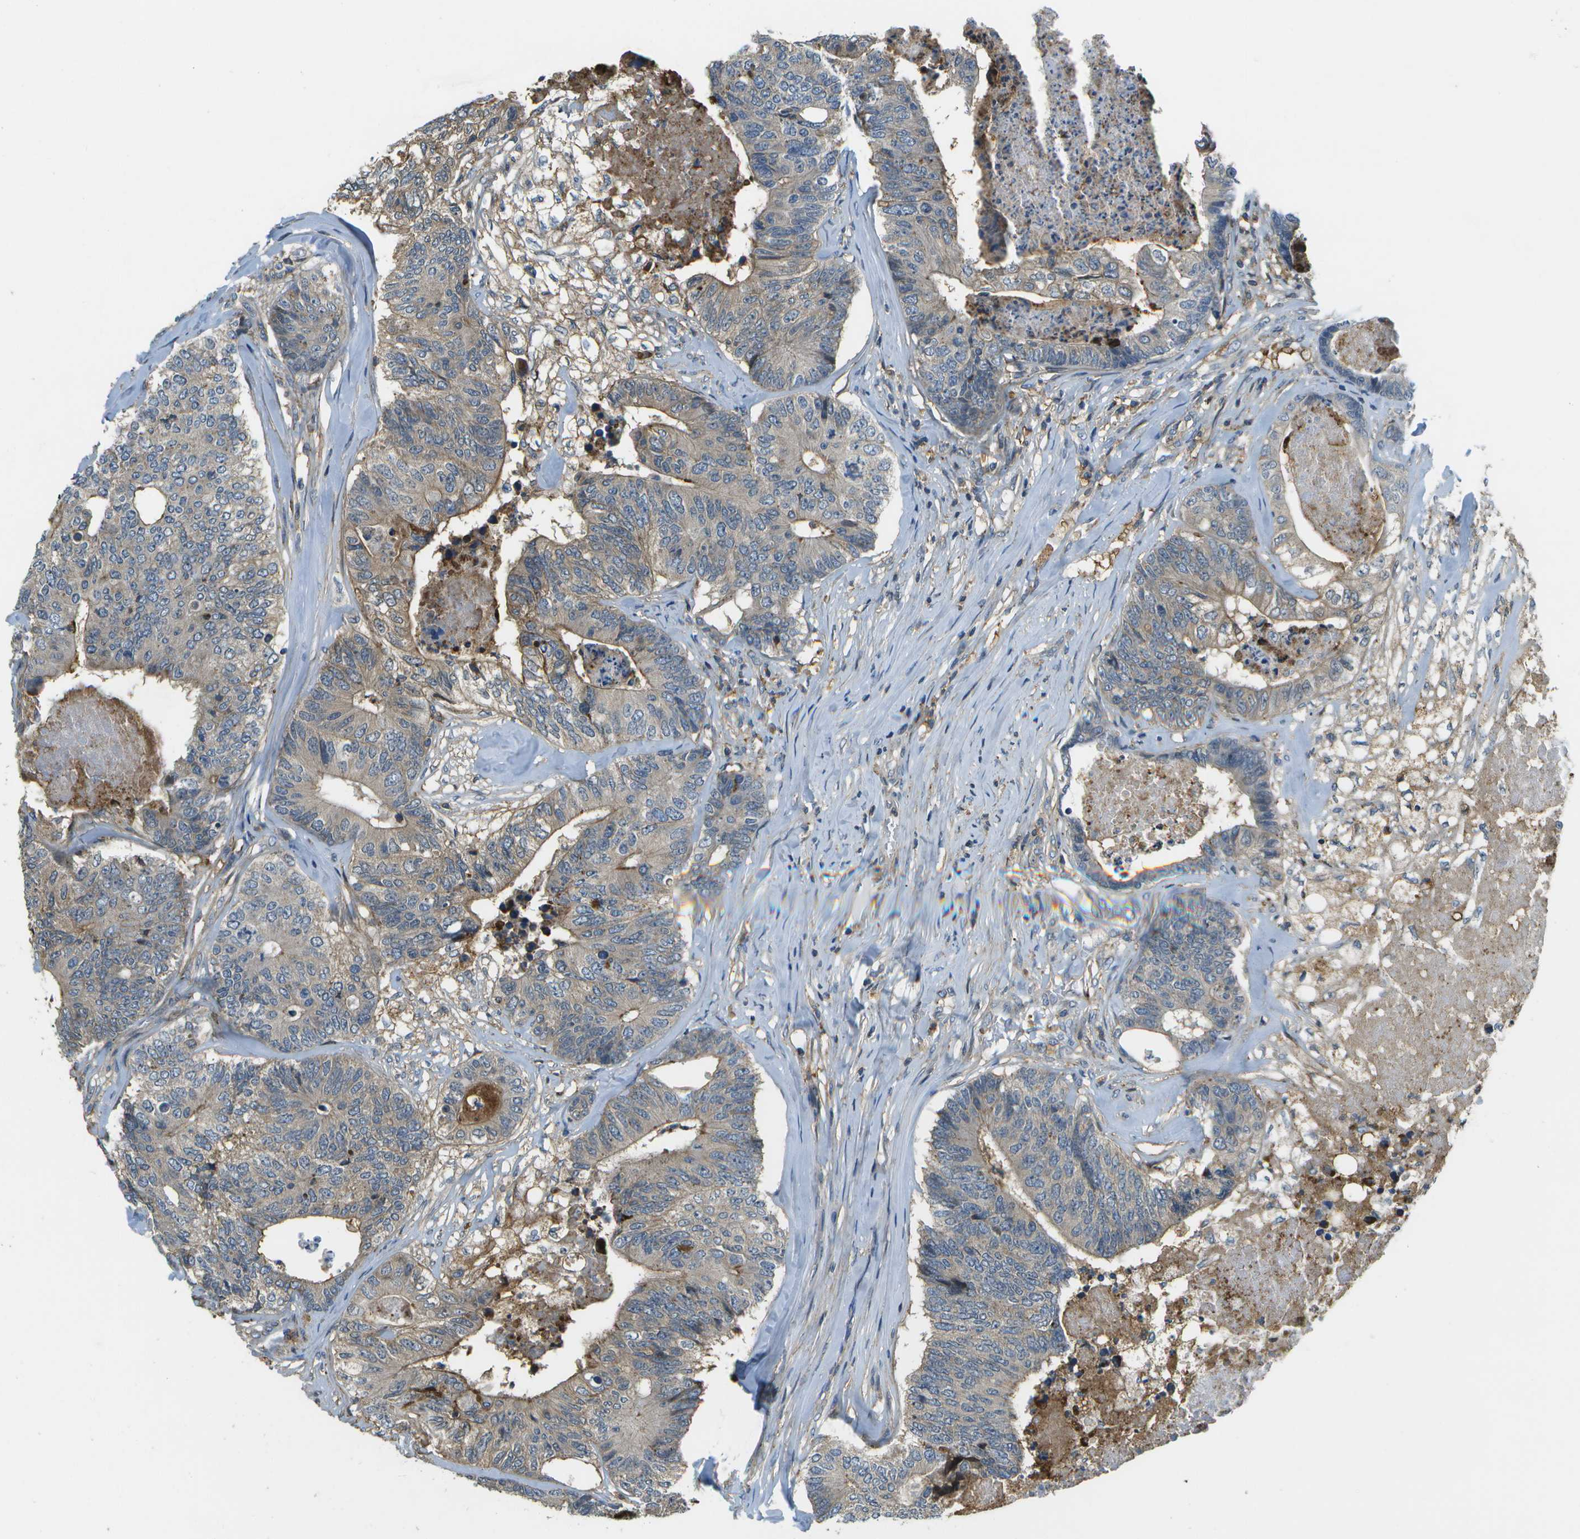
{"staining": {"intensity": "moderate", "quantity": "<25%", "location": "cytoplasmic/membranous"}, "tissue": "colorectal cancer", "cell_type": "Tumor cells", "image_type": "cancer", "snomed": [{"axis": "morphology", "description": "Adenocarcinoma, NOS"}, {"axis": "topography", "description": "Colon"}], "caption": "The micrograph displays a brown stain indicating the presence of a protein in the cytoplasmic/membranous of tumor cells in colorectal cancer (adenocarcinoma). (IHC, brightfield microscopy, high magnification).", "gene": "LRRC66", "patient": {"sex": "female", "age": 57}}